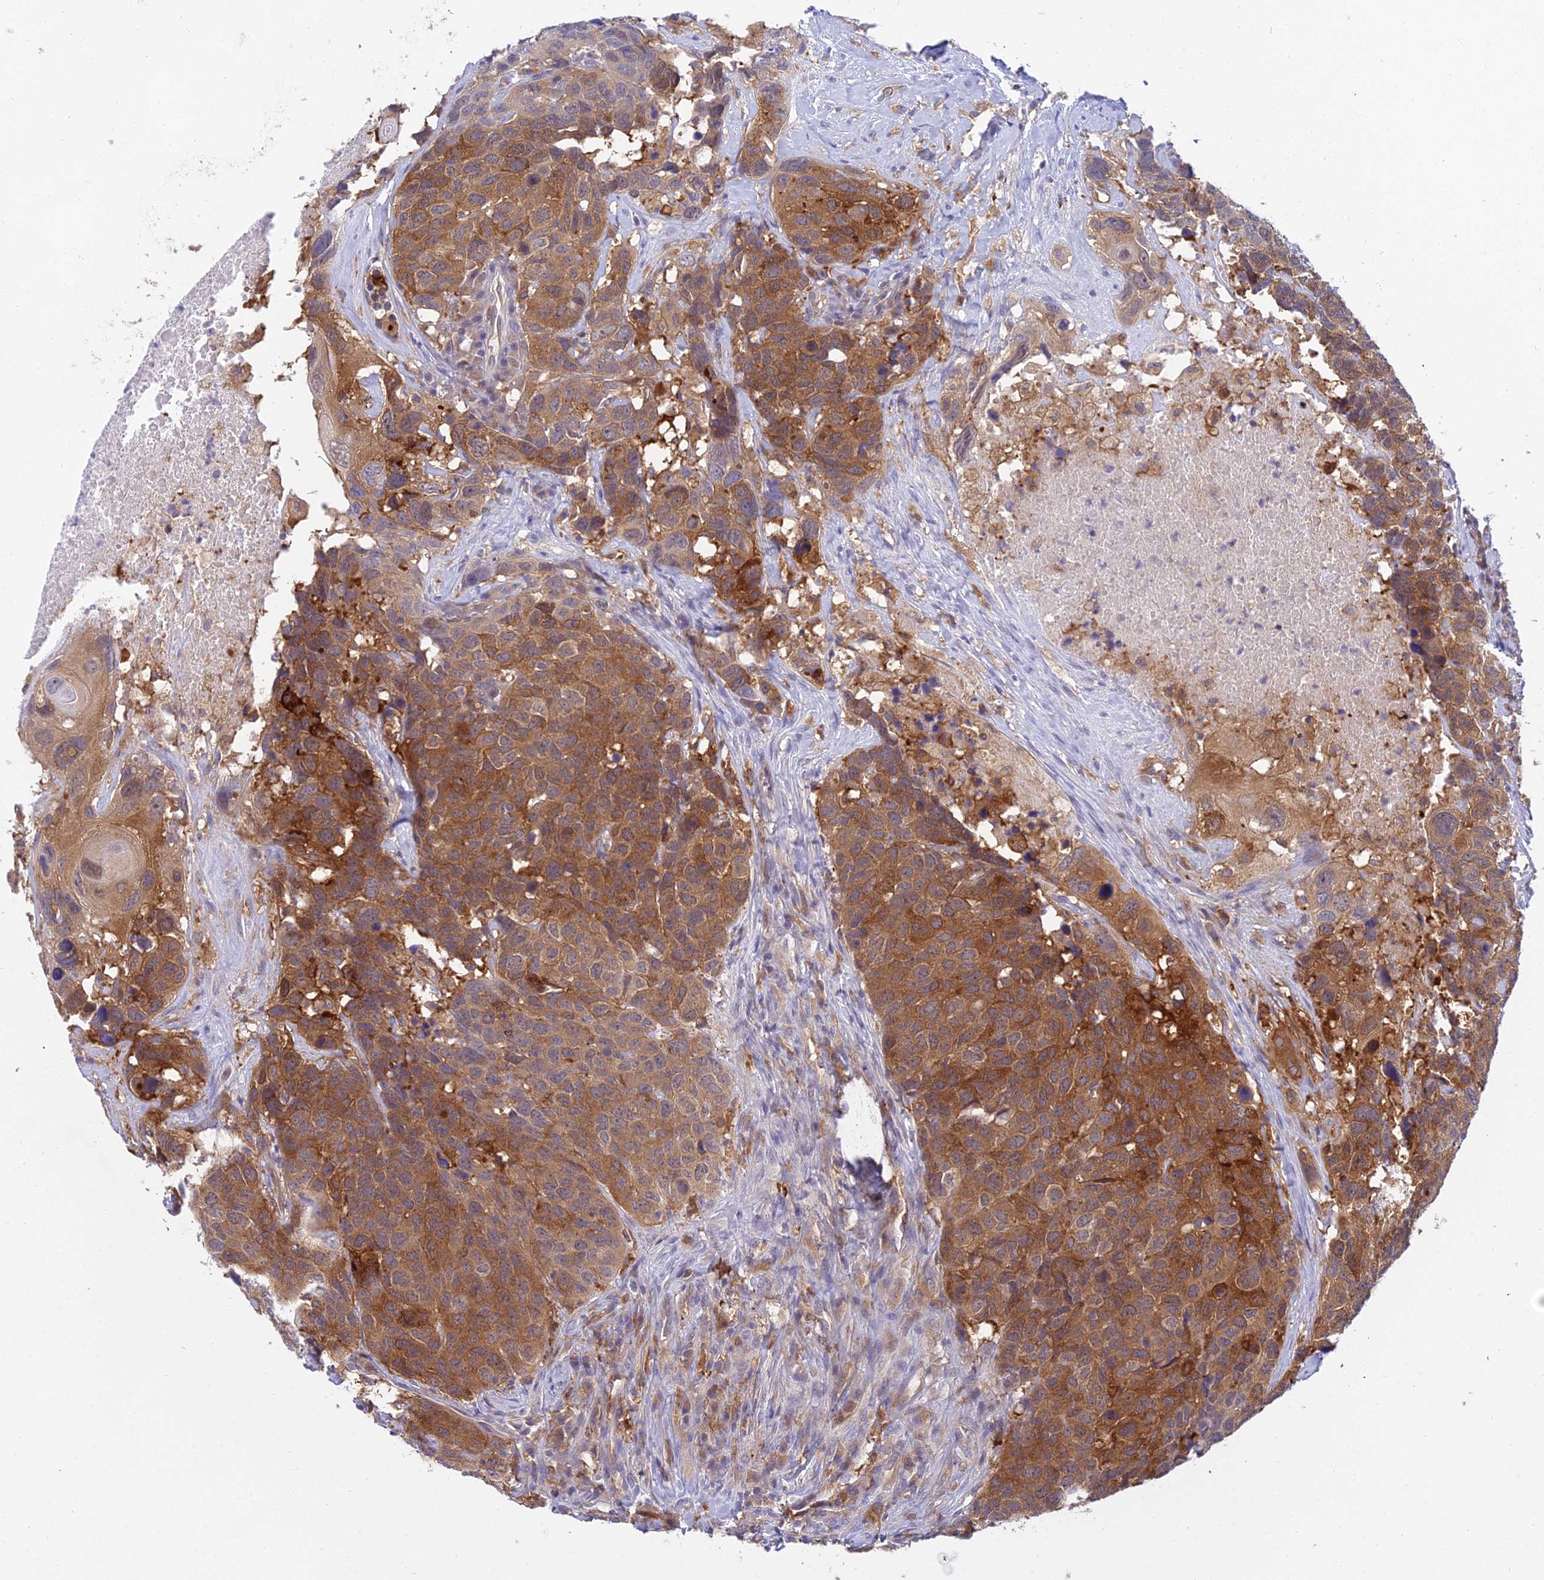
{"staining": {"intensity": "moderate", "quantity": ">75%", "location": "cytoplasmic/membranous"}, "tissue": "head and neck cancer", "cell_type": "Tumor cells", "image_type": "cancer", "snomed": [{"axis": "morphology", "description": "Squamous cell carcinoma, NOS"}, {"axis": "topography", "description": "Head-Neck"}], "caption": "Brown immunohistochemical staining in human squamous cell carcinoma (head and neck) exhibits moderate cytoplasmic/membranous positivity in approximately >75% of tumor cells.", "gene": "UBE2G1", "patient": {"sex": "male", "age": 66}}